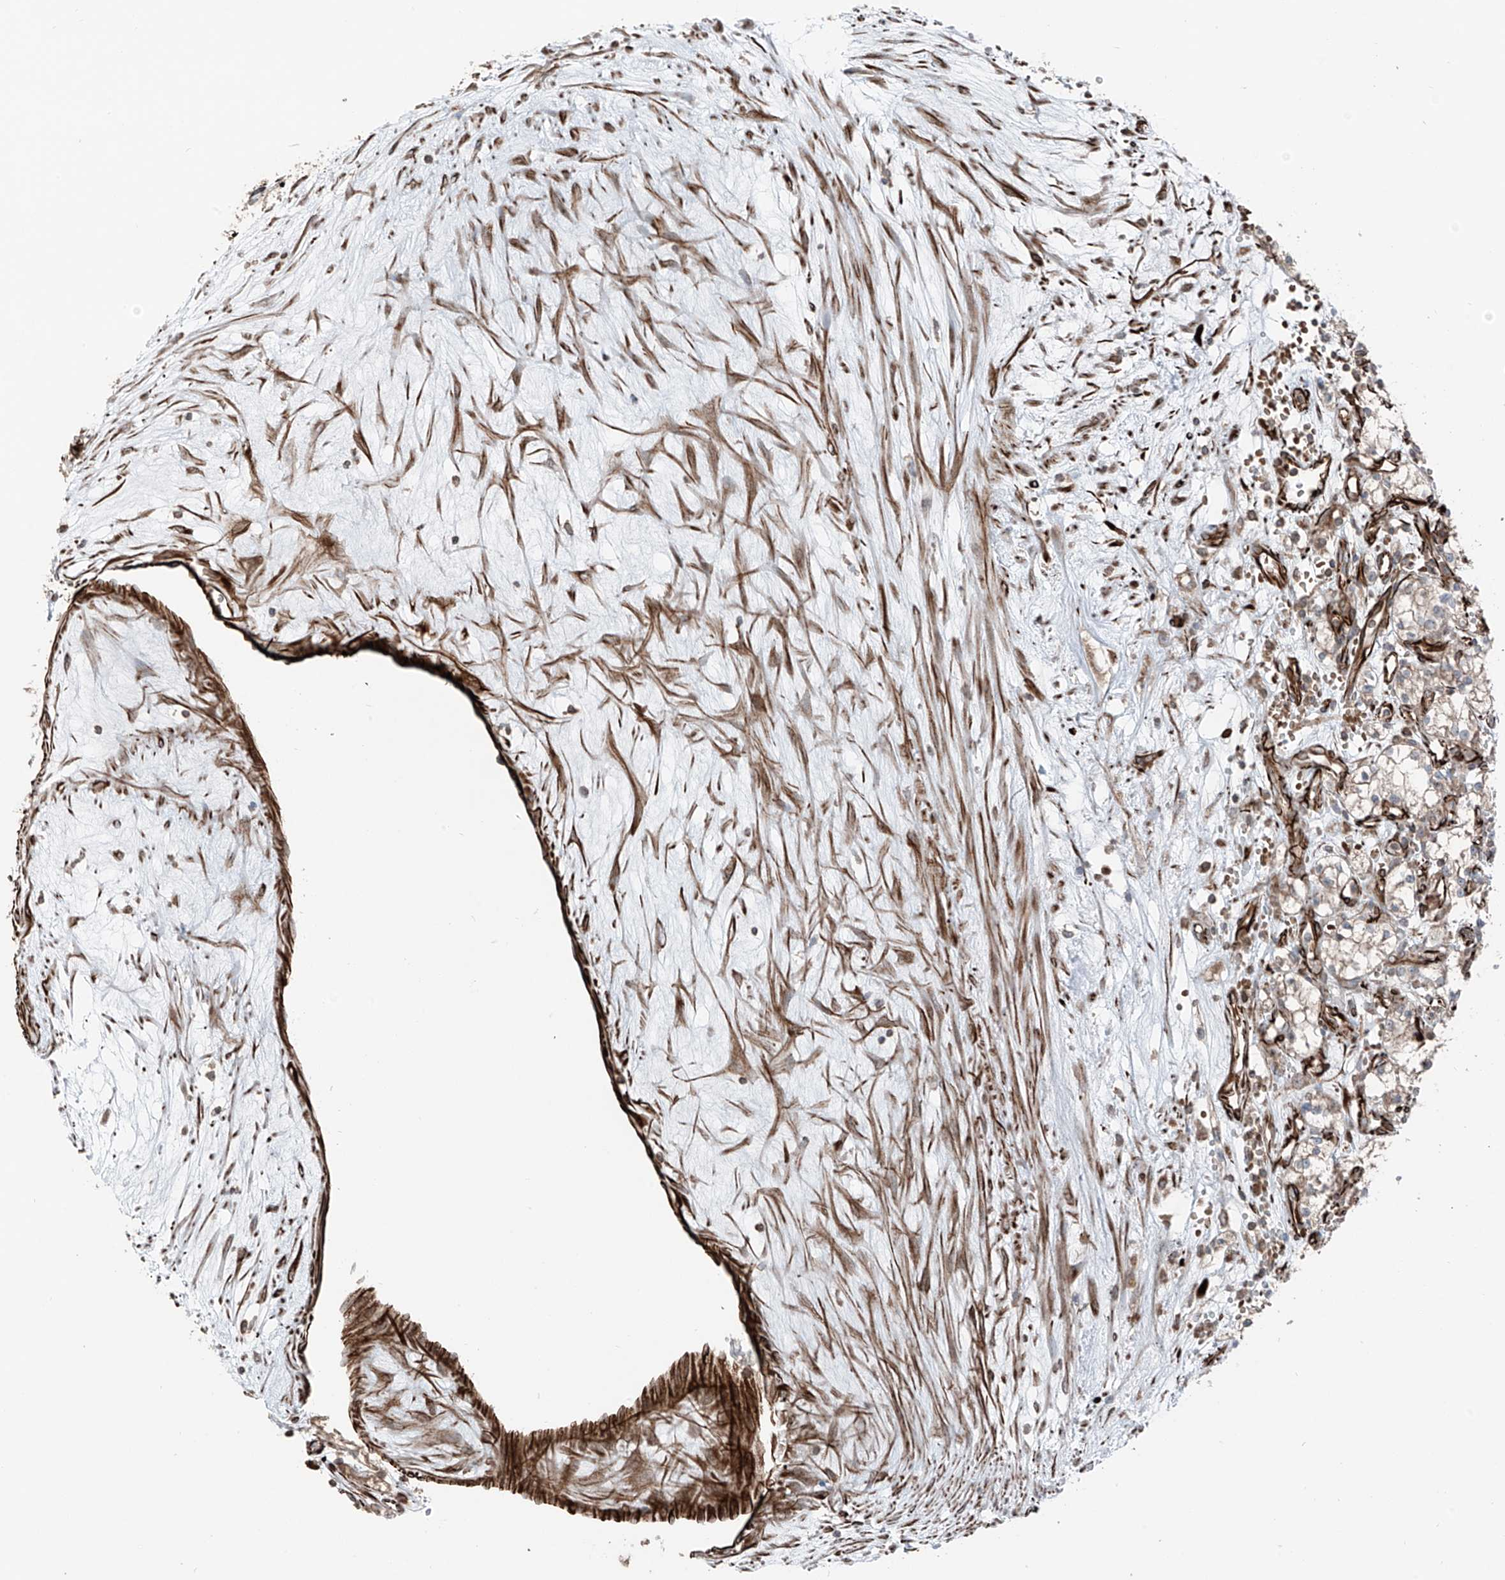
{"staining": {"intensity": "weak", "quantity": "25%-75%", "location": "cytoplasmic/membranous"}, "tissue": "renal cancer", "cell_type": "Tumor cells", "image_type": "cancer", "snomed": [{"axis": "morphology", "description": "Adenocarcinoma, NOS"}, {"axis": "topography", "description": "Kidney"}], "caption": "High-power microscopy captured an immunohistochemistry (IHC) micrograph of renal cancer (adenocarcinoma), revealing weak cytoplasmic/membranous positivity in about 25%-75% of tumor cells.", "gene": "ERLEC1", "patient": {"sex": "male", "age": 59}}